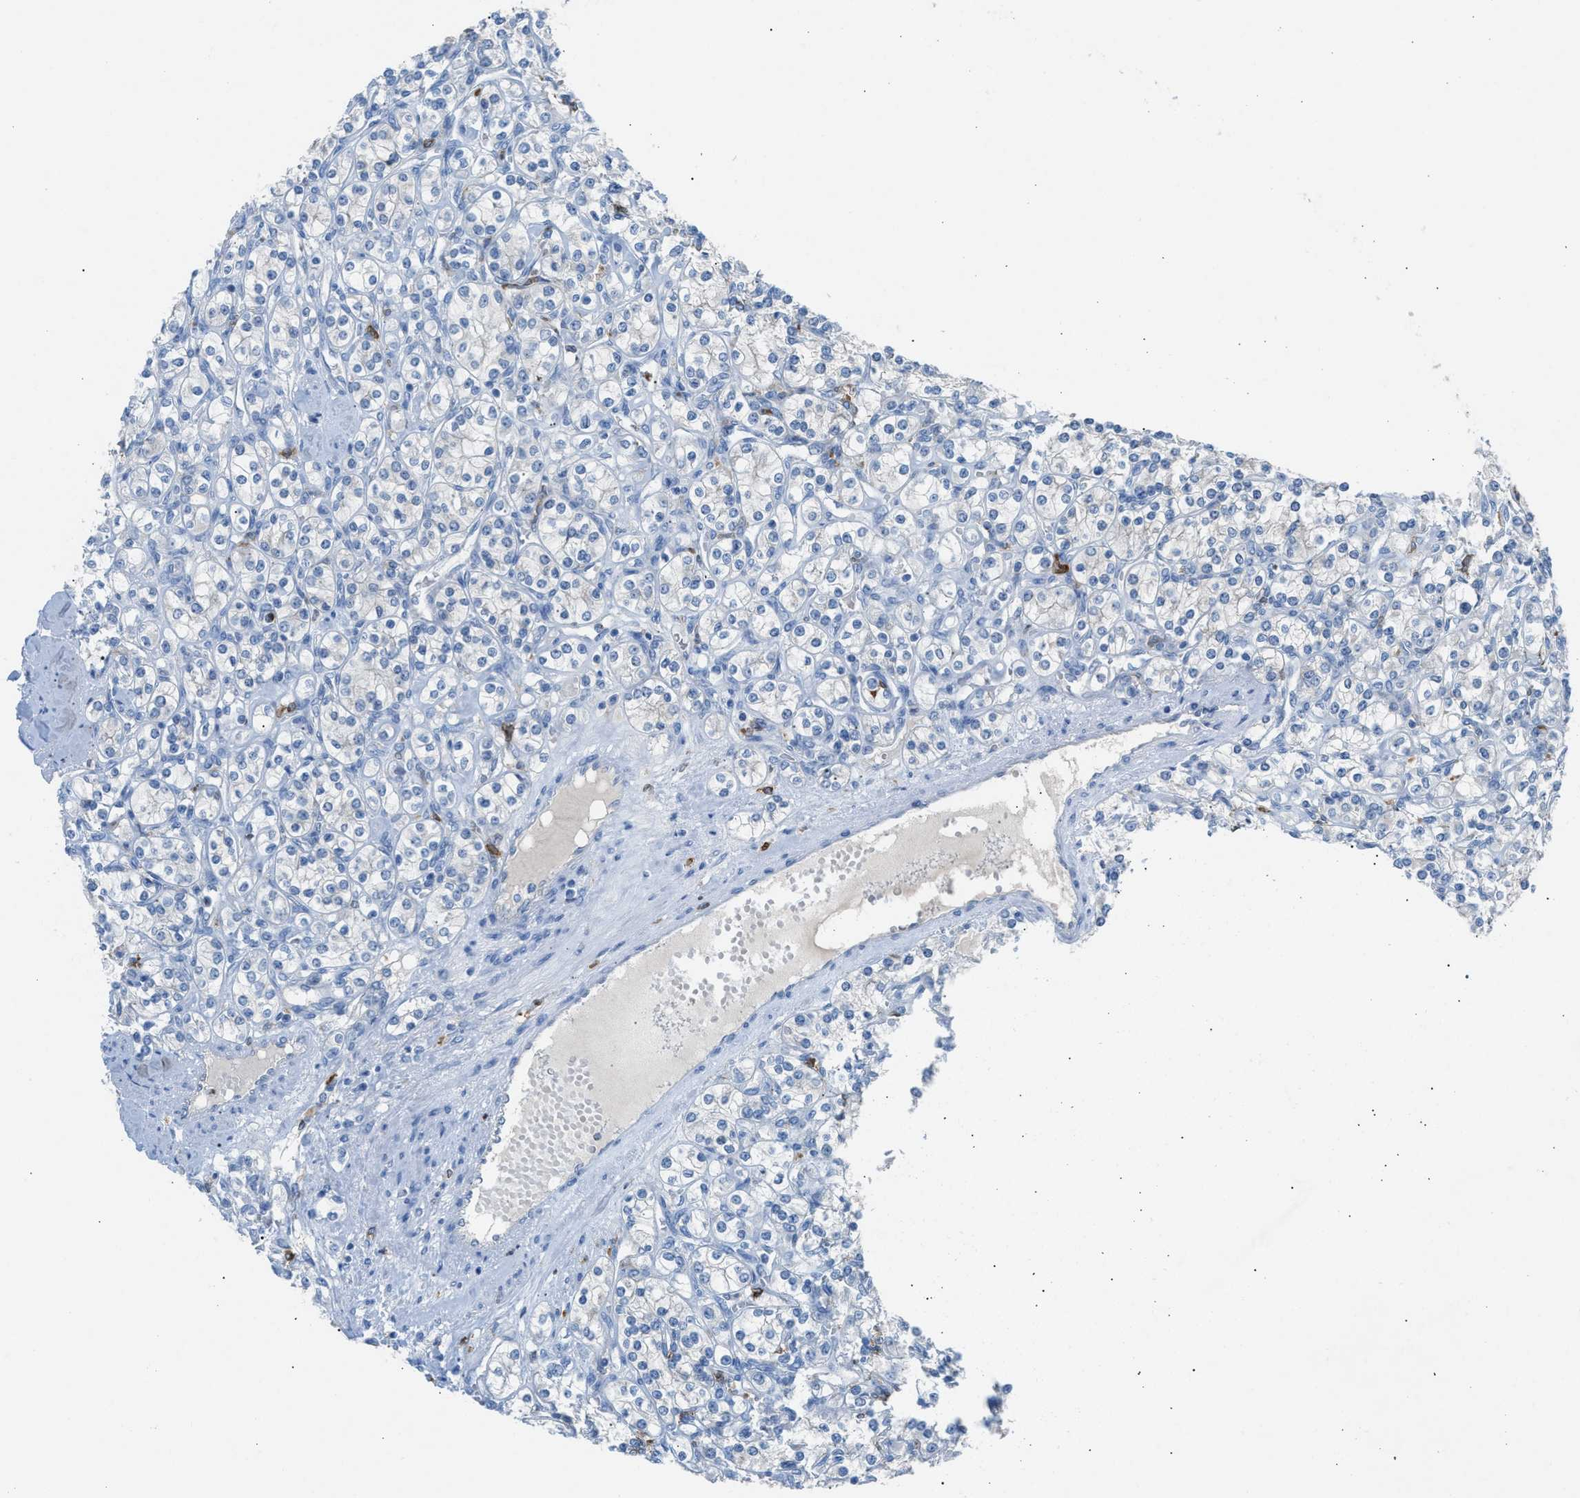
{"staining": {"intensity": "negative", "quantity": "none", "location": "none"}, "tissue": "renal cancer", "cell_type": "Tumor cells", "image_type": "cancer", "snomed": [{"axis": "morphology", "description": "Adenocarcinoma, NOS"}, {"axis": "topography", "description": "Kidney"}], "caption": "There is no significant expression in tumor cells of renal cancer (adenocarcinoma).", "gene": "CLEC10A", "patient": {"sex": "male", "age": 77}}